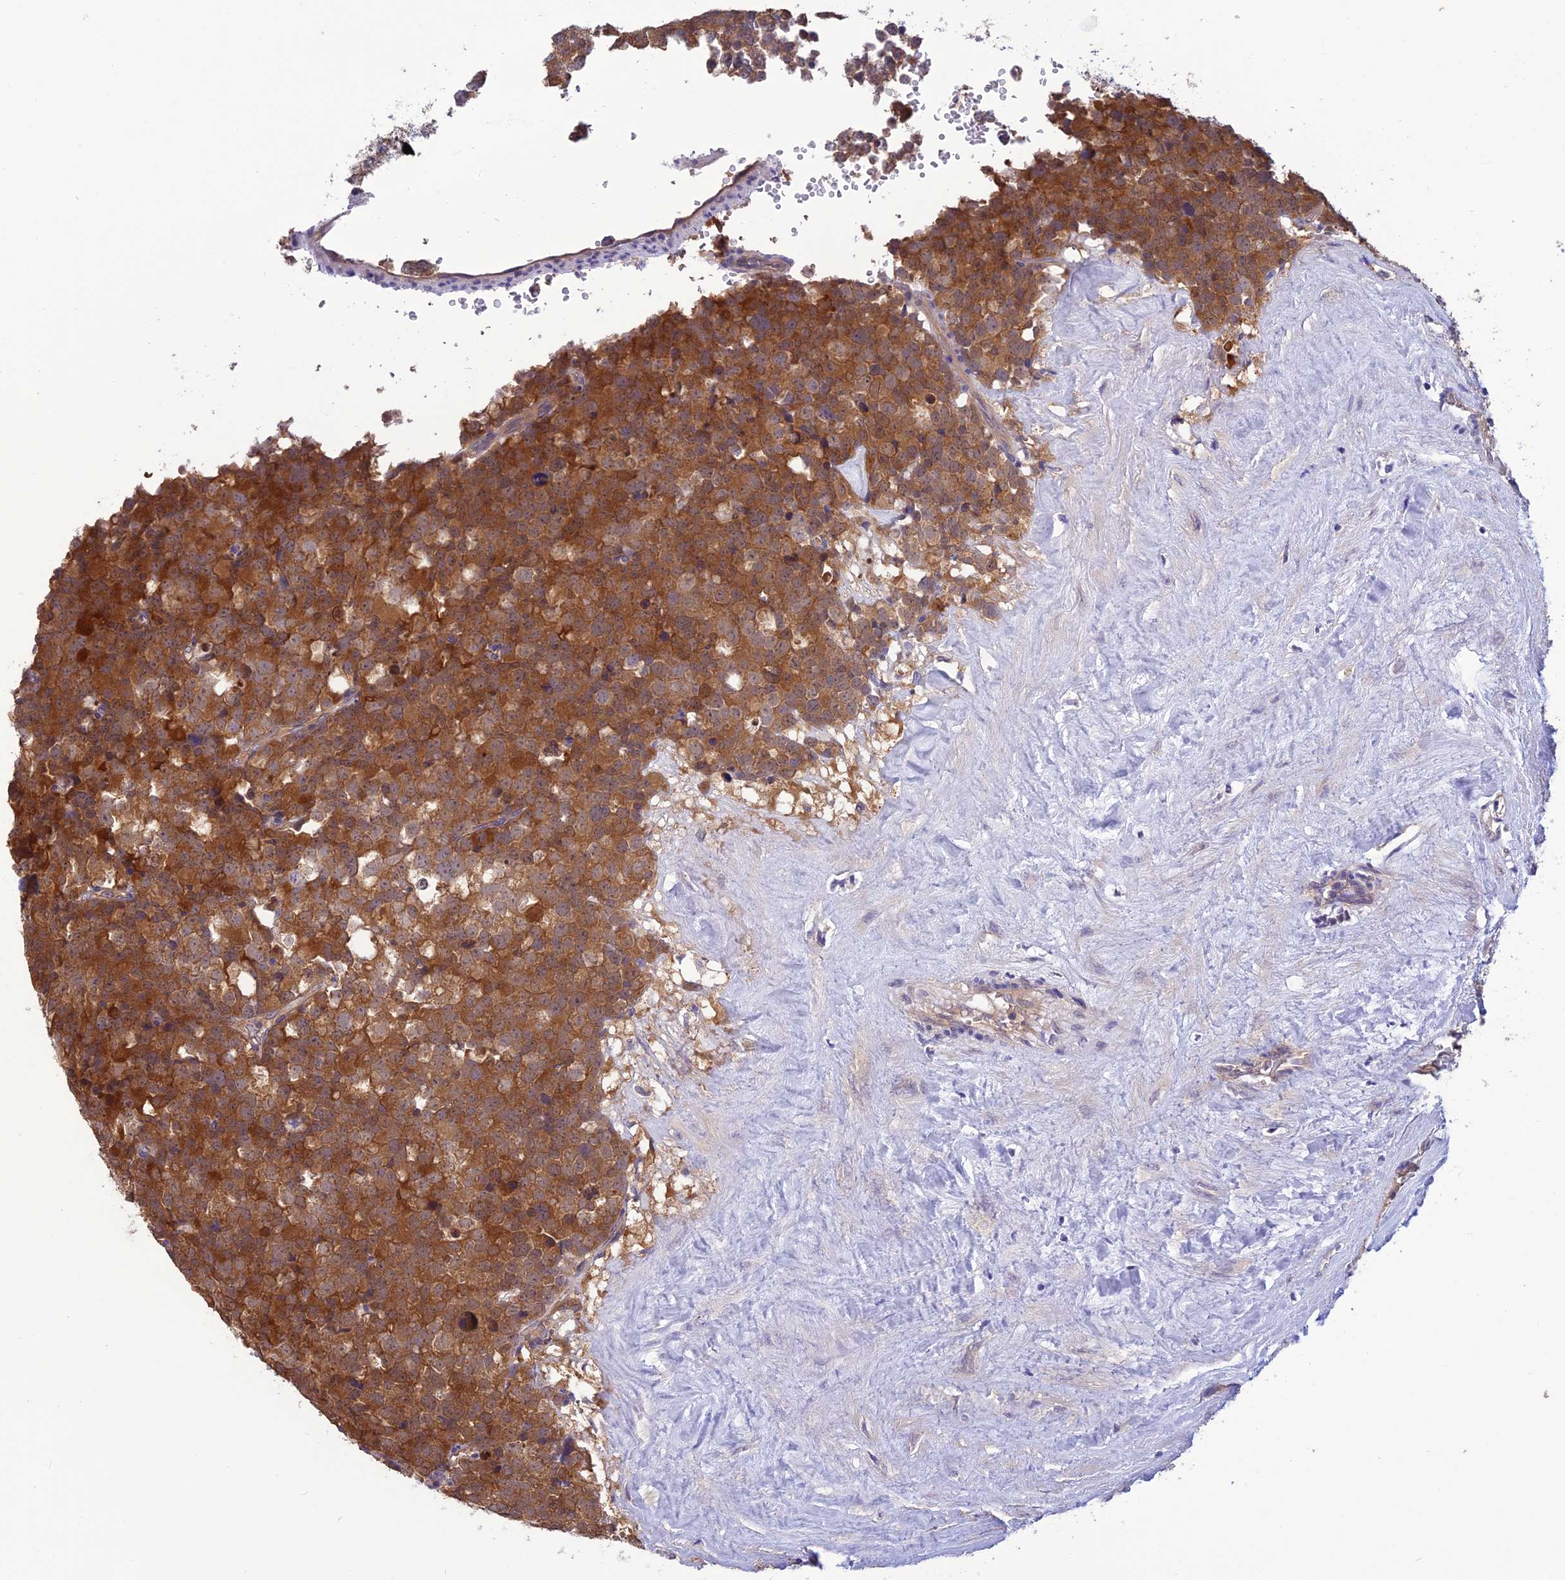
{"staining": {"intensity": "moderate", "quantity": ">75%", "location": "cytoplasmic/membranous"}, "tissue": "testis cancer", "cell_type": "Tumor cells", "image_type": "cancer", "snomed": [{"axis": "morphology", "description": "Seminoma, NOS"}, {"axis": "topography", "description": "Testis"}], "caption": "Protein staining of testis cancer tissue demonstrates moderate cytoplasmic/membranous staining in about >75% of tumor cells.", "gene": "PSMF1", "patient": {"sex": "male", "age": 71}}